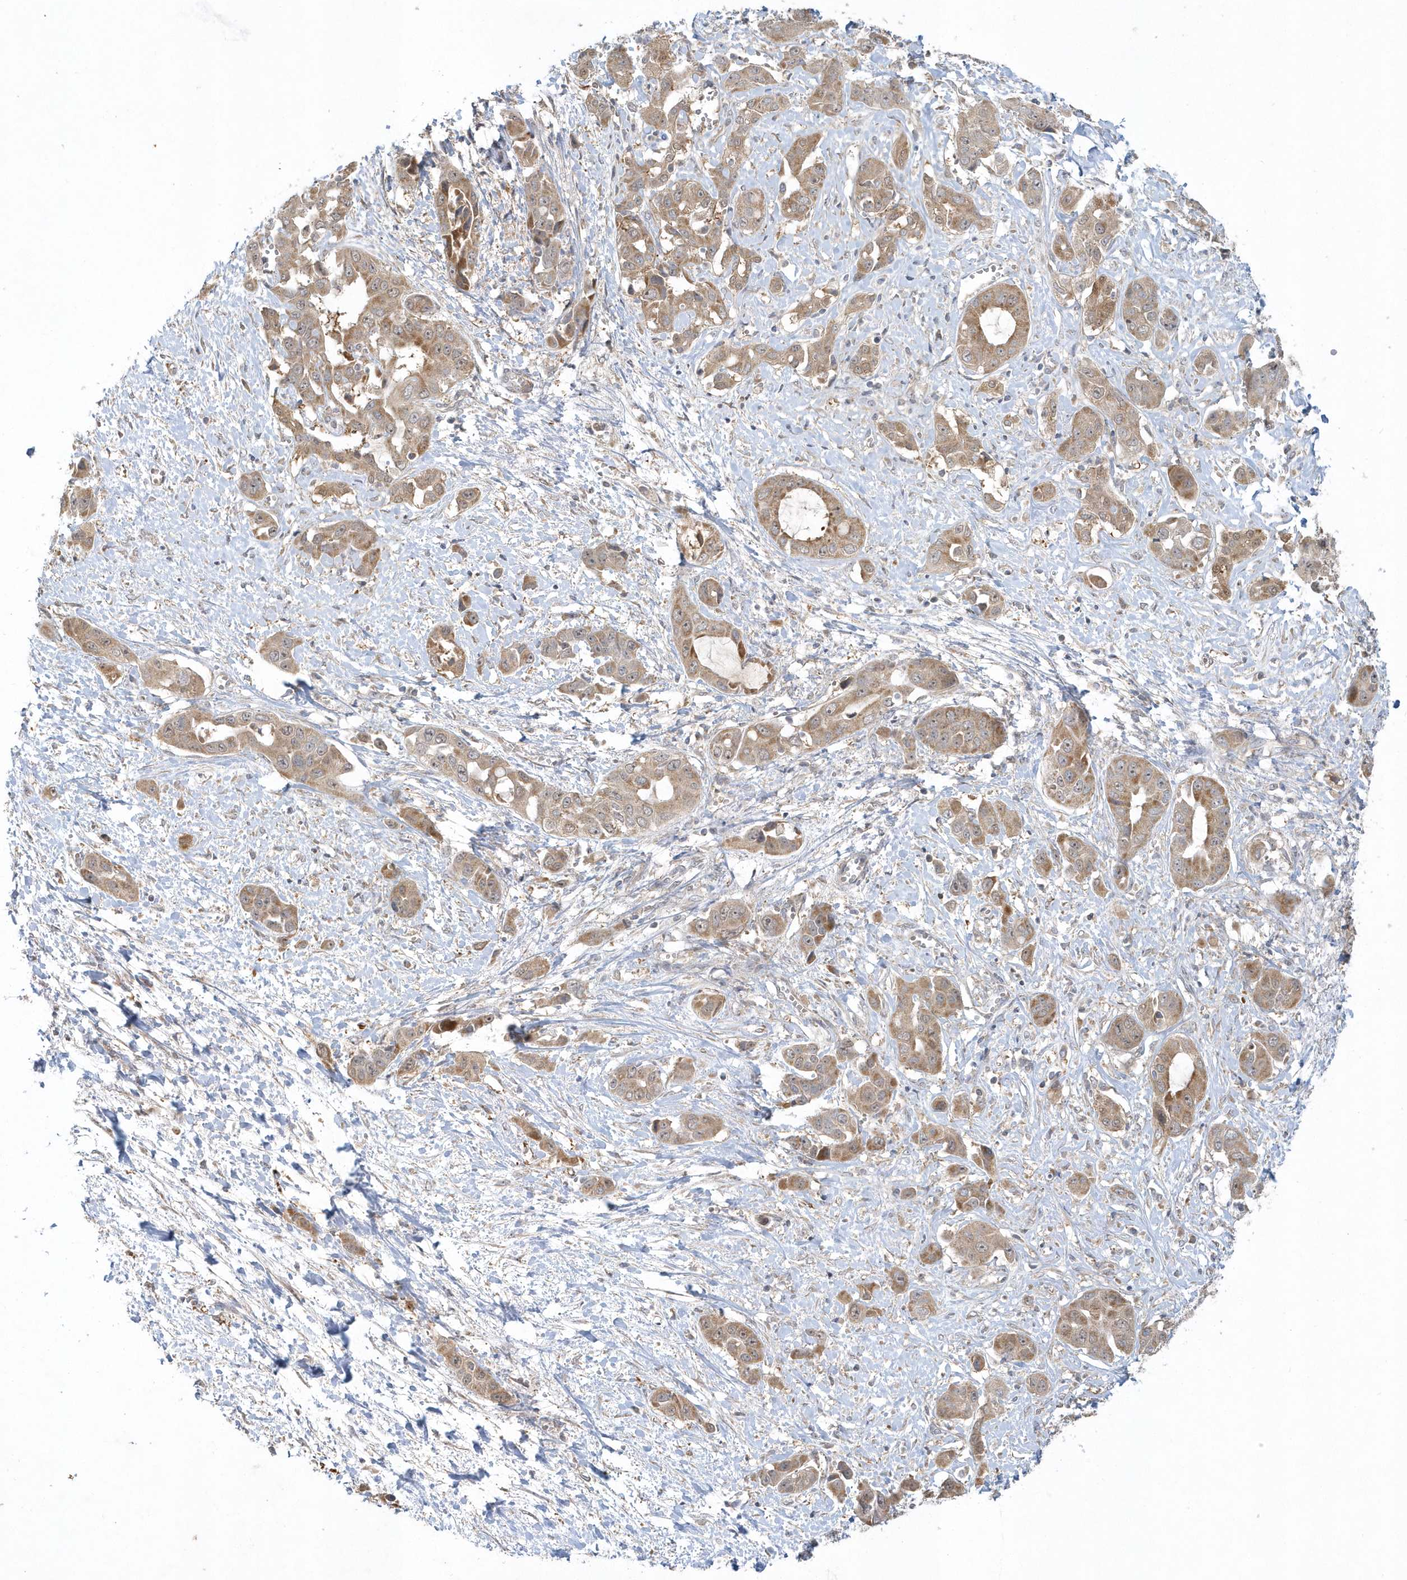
{"staining": {"intensity": "moderate", "quantity": ">75%", "location": "cytoplasmic/membranous"}, "tissue": "liver cancer", "cell_type": "Tumor cells", "image_type": "cancer", "snomed": [{"axis": "morphology", "description": "Cholangiocarcinoma"}, {"axis": "topography", "description": "Liver"}], "caption": "This micrograph exhibits immunohistochemistry (IHC) staining of cholangiocarcinoma (liver), with medium moderate cytoplasmic/membranous positivity in about >75% of tumor cells.", "gene": "THG1L", "patient": {"sex": "female", "age": 52}}